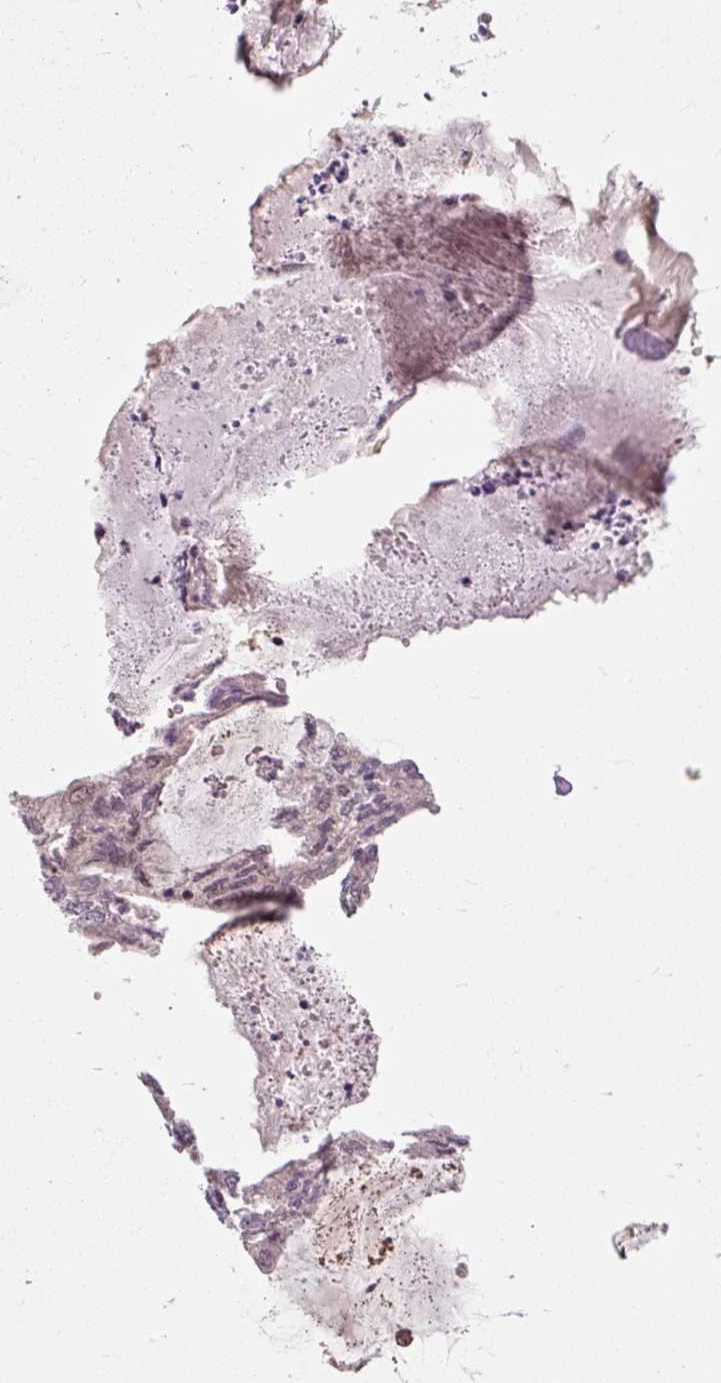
{"staining": {"intensity": "weak", "quantity": "25%-75%", "location": "cytoplasmic/membranous,nuclear"}, "tissue": "endometrial cancer", "cell_type": "Tumor cells", "image_type": "cancer", "snomed": [{"axis": "morphology", "description": "Adenocarcinoma, NOS"}, {"axis": "topography", "description": "Endometrium"}], "caption": "Endometrial cancer (adenocarcinoma) stained for a protein (brown) shows weak cytoplasmic/membranous and nuclear positive staining in approximately 25%-75% of tumor cells.", "gene": "MMS19", "patient": {"sex": "female", "age": 80}}